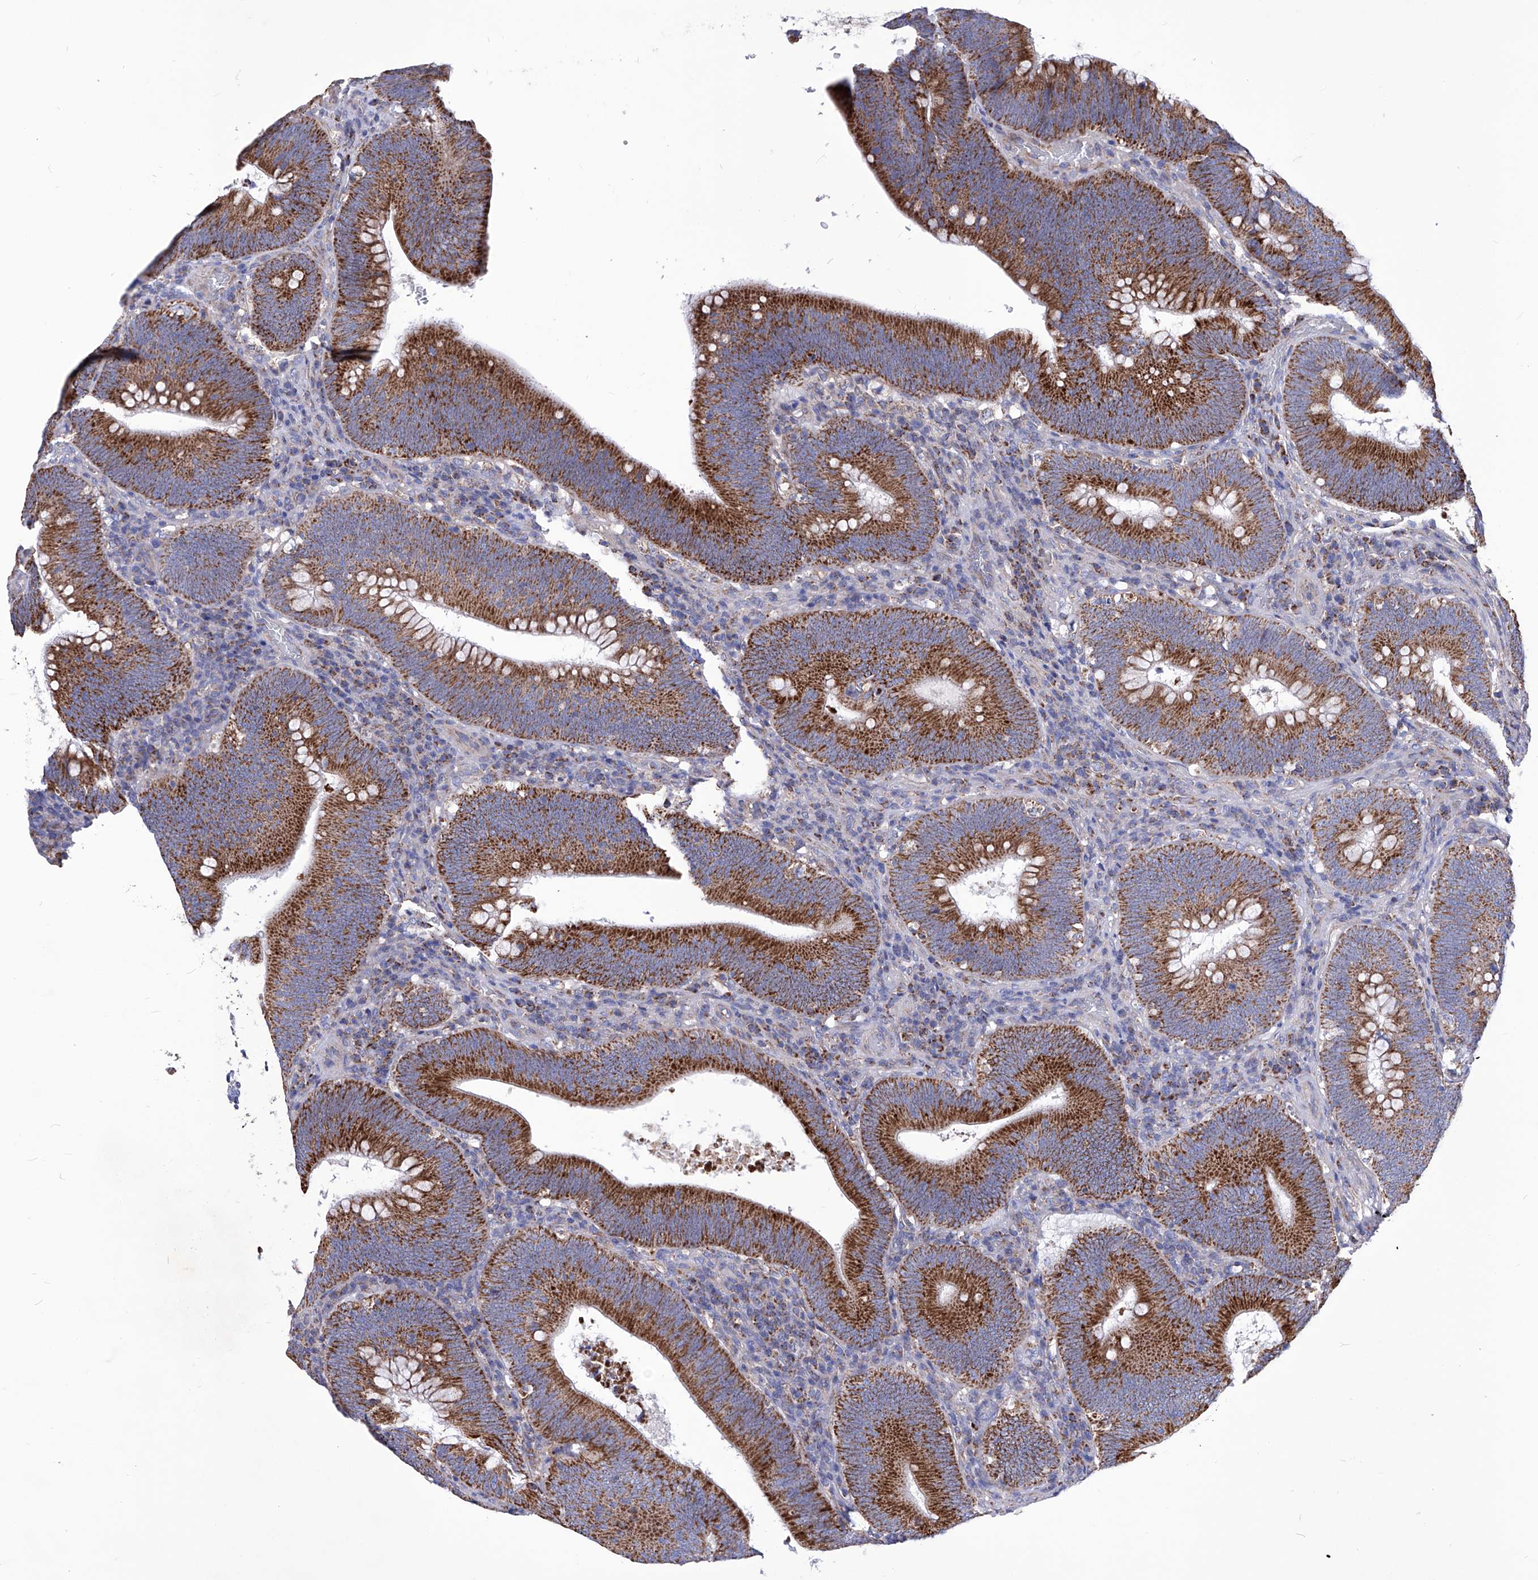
{"staining": {"intensity": "strong", "quantity": ">75%", "location": "cytoplasmic/membranous"}, "tissue": "colorectal cancer", "cell_type": "Tumor cells", "image_type": "cancer", "snomed": [{"axis": "morphology", "description": "Normal tissue, NOS"}, {"axis": "topography", "description": "Colon"}], "caption": "Protein staining of colorectal cancer tissue demonstrates strong cytoplasmic/membranous expression in about >75% of tumor cells.", "gene": "HRNR", "patient": {"sex": "female", "age": 82}}